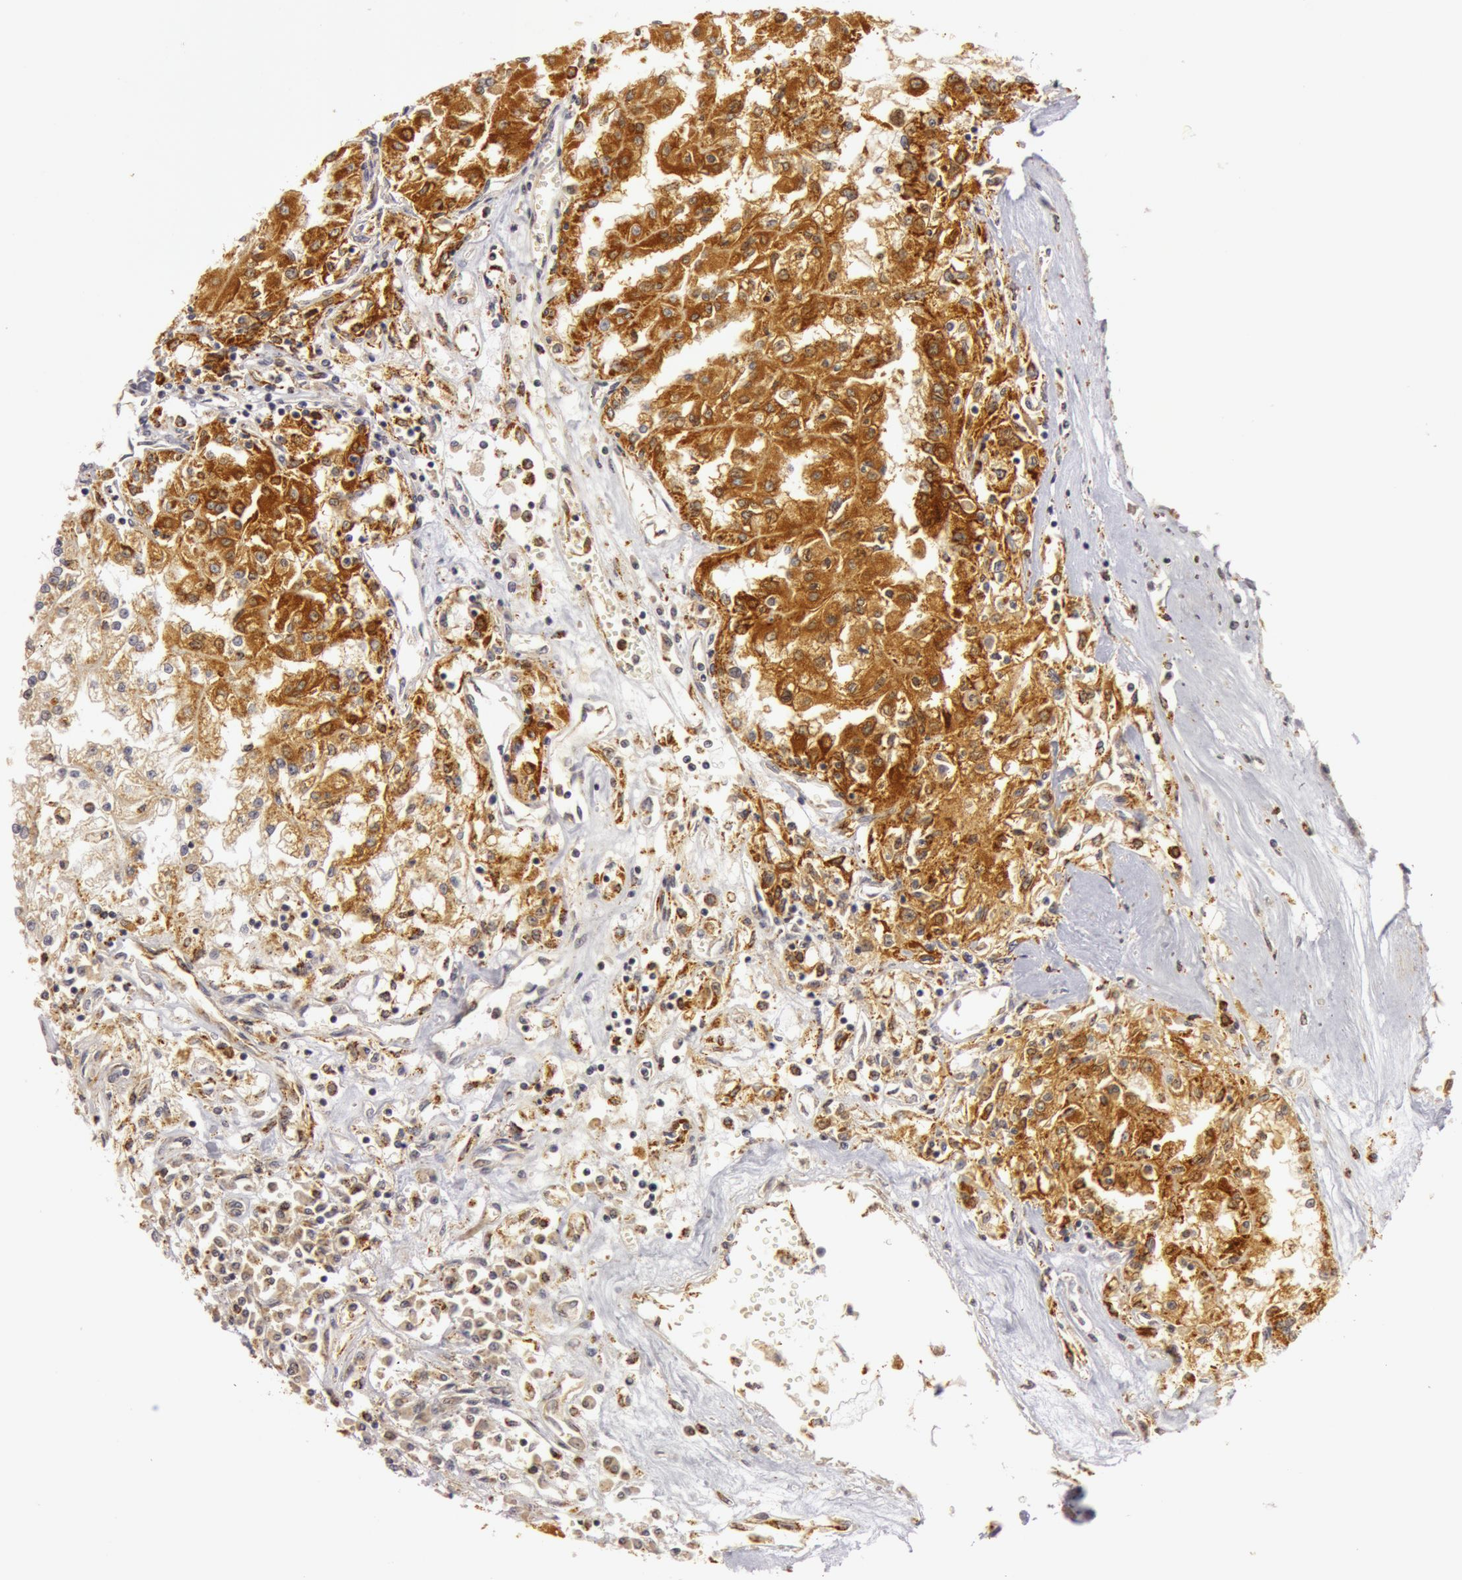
{"staining": {"intensity": "strong", "quantity": ">75%", "location": "cytoplasmic/membranous"}, "tissue": "renal cancer", "cell_type": "Tumor cells", "image_type": "cancer", "snomed": [{"axis": "morphology", "description": "Adenocarcinoma, NOS"}, {"axis": "topography", "description": "Kidney"}], "caption": "A high amount of strong cytoplasmic/membranous expression is identified in approximately >75% of tumor cells in renal adenocarcinoma tissue.", "gene": "C7", "patient": {"sex": "male", "age": 78}}